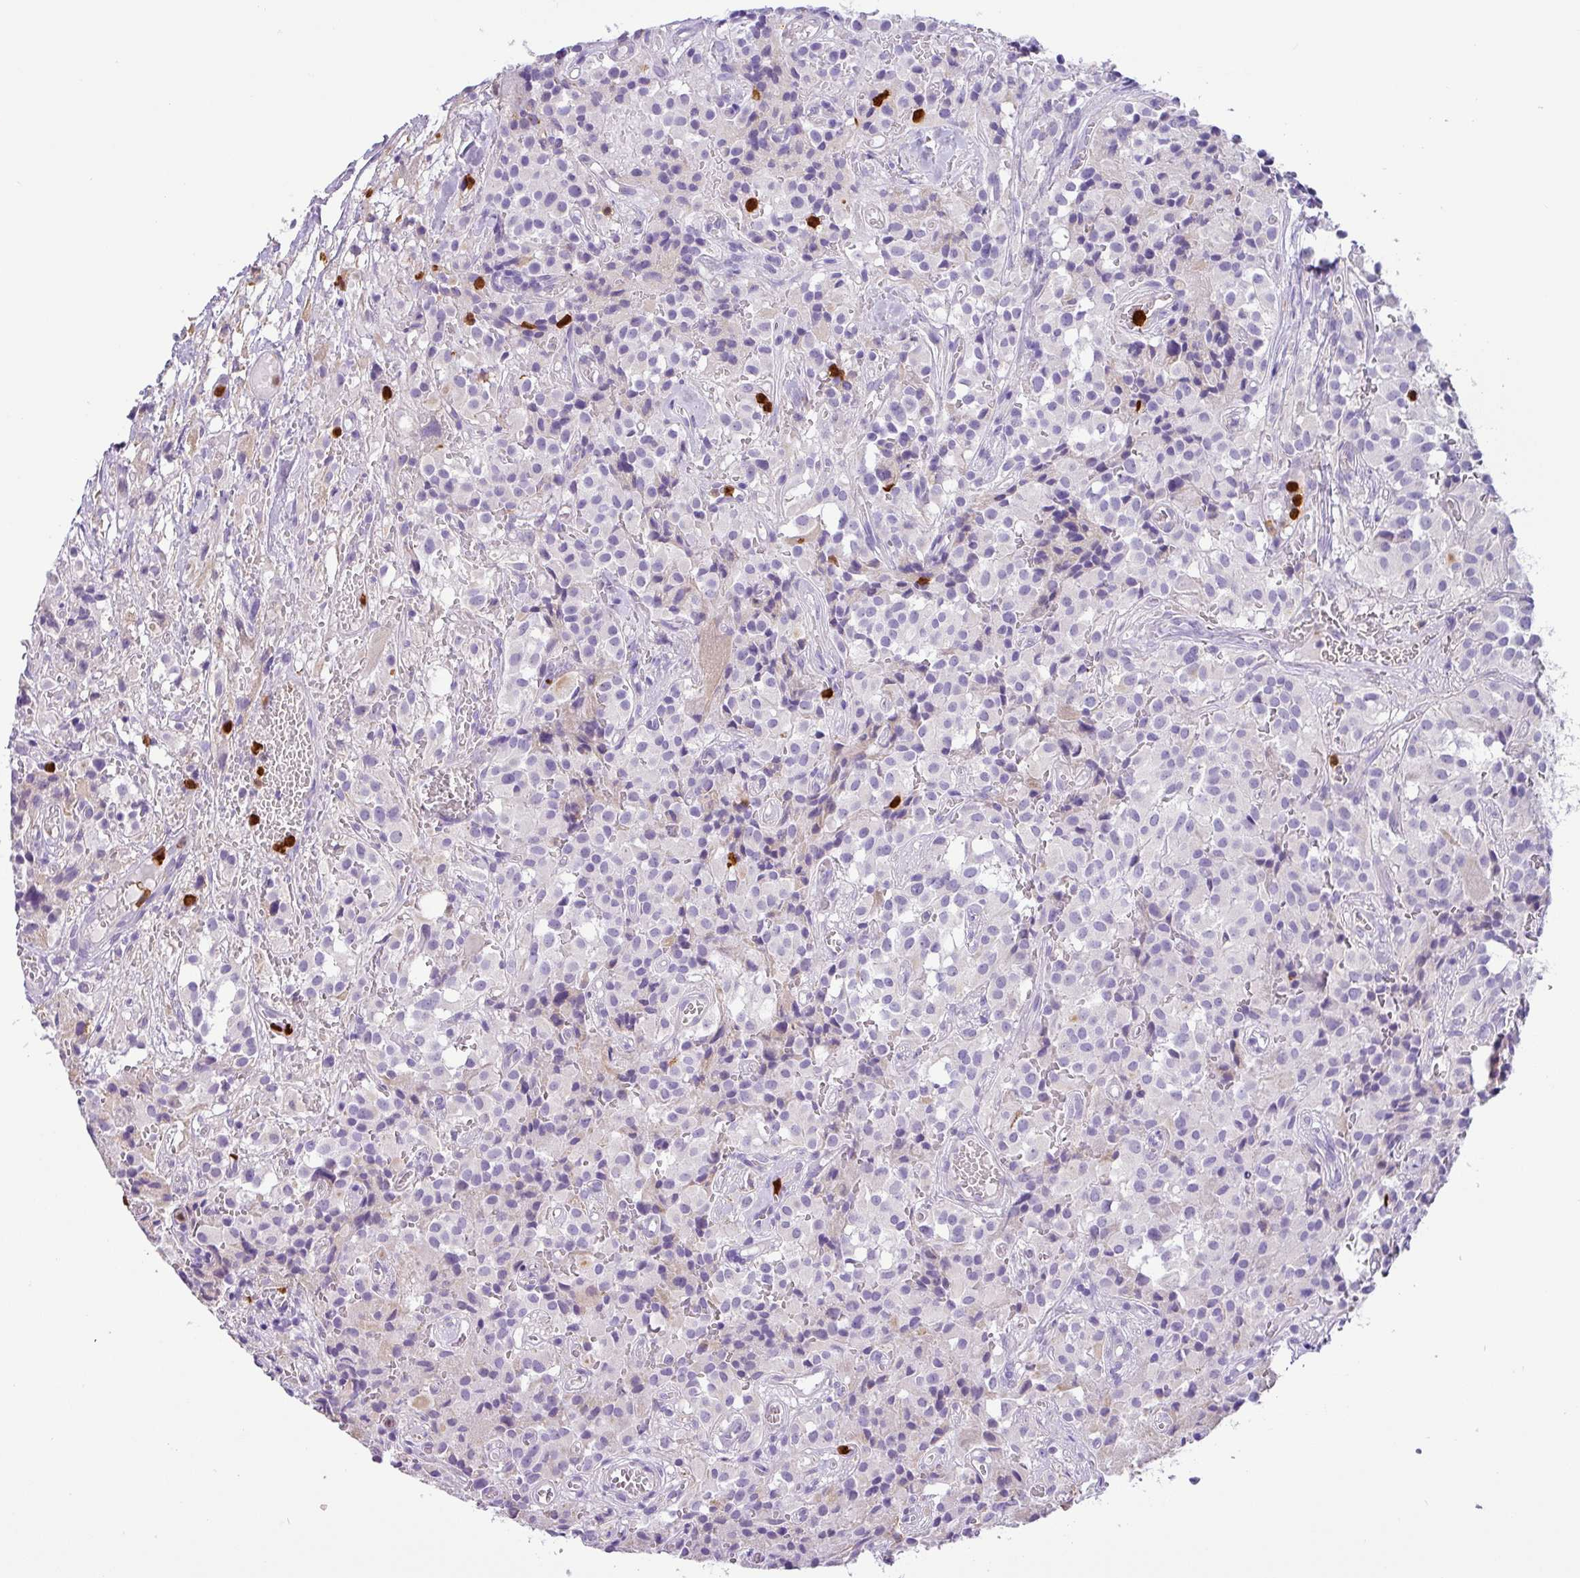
{"staining": {"intensity": "negative", "quantity": "none", "location": "none"}, "tissue": "glioma", "cell_type": "Tumor cells", "image_type": "cancer", "snomed": [{"axis": "morphology", "description": "Glioma, malignant, Low grade"}, {"axis": "topography", "description": "Brain"}], "caption": "Tumor cells are negative for brown protein staining in glioma.", "gene": "SH2D3C", "patient": {"sex": "male", "age": 42}}